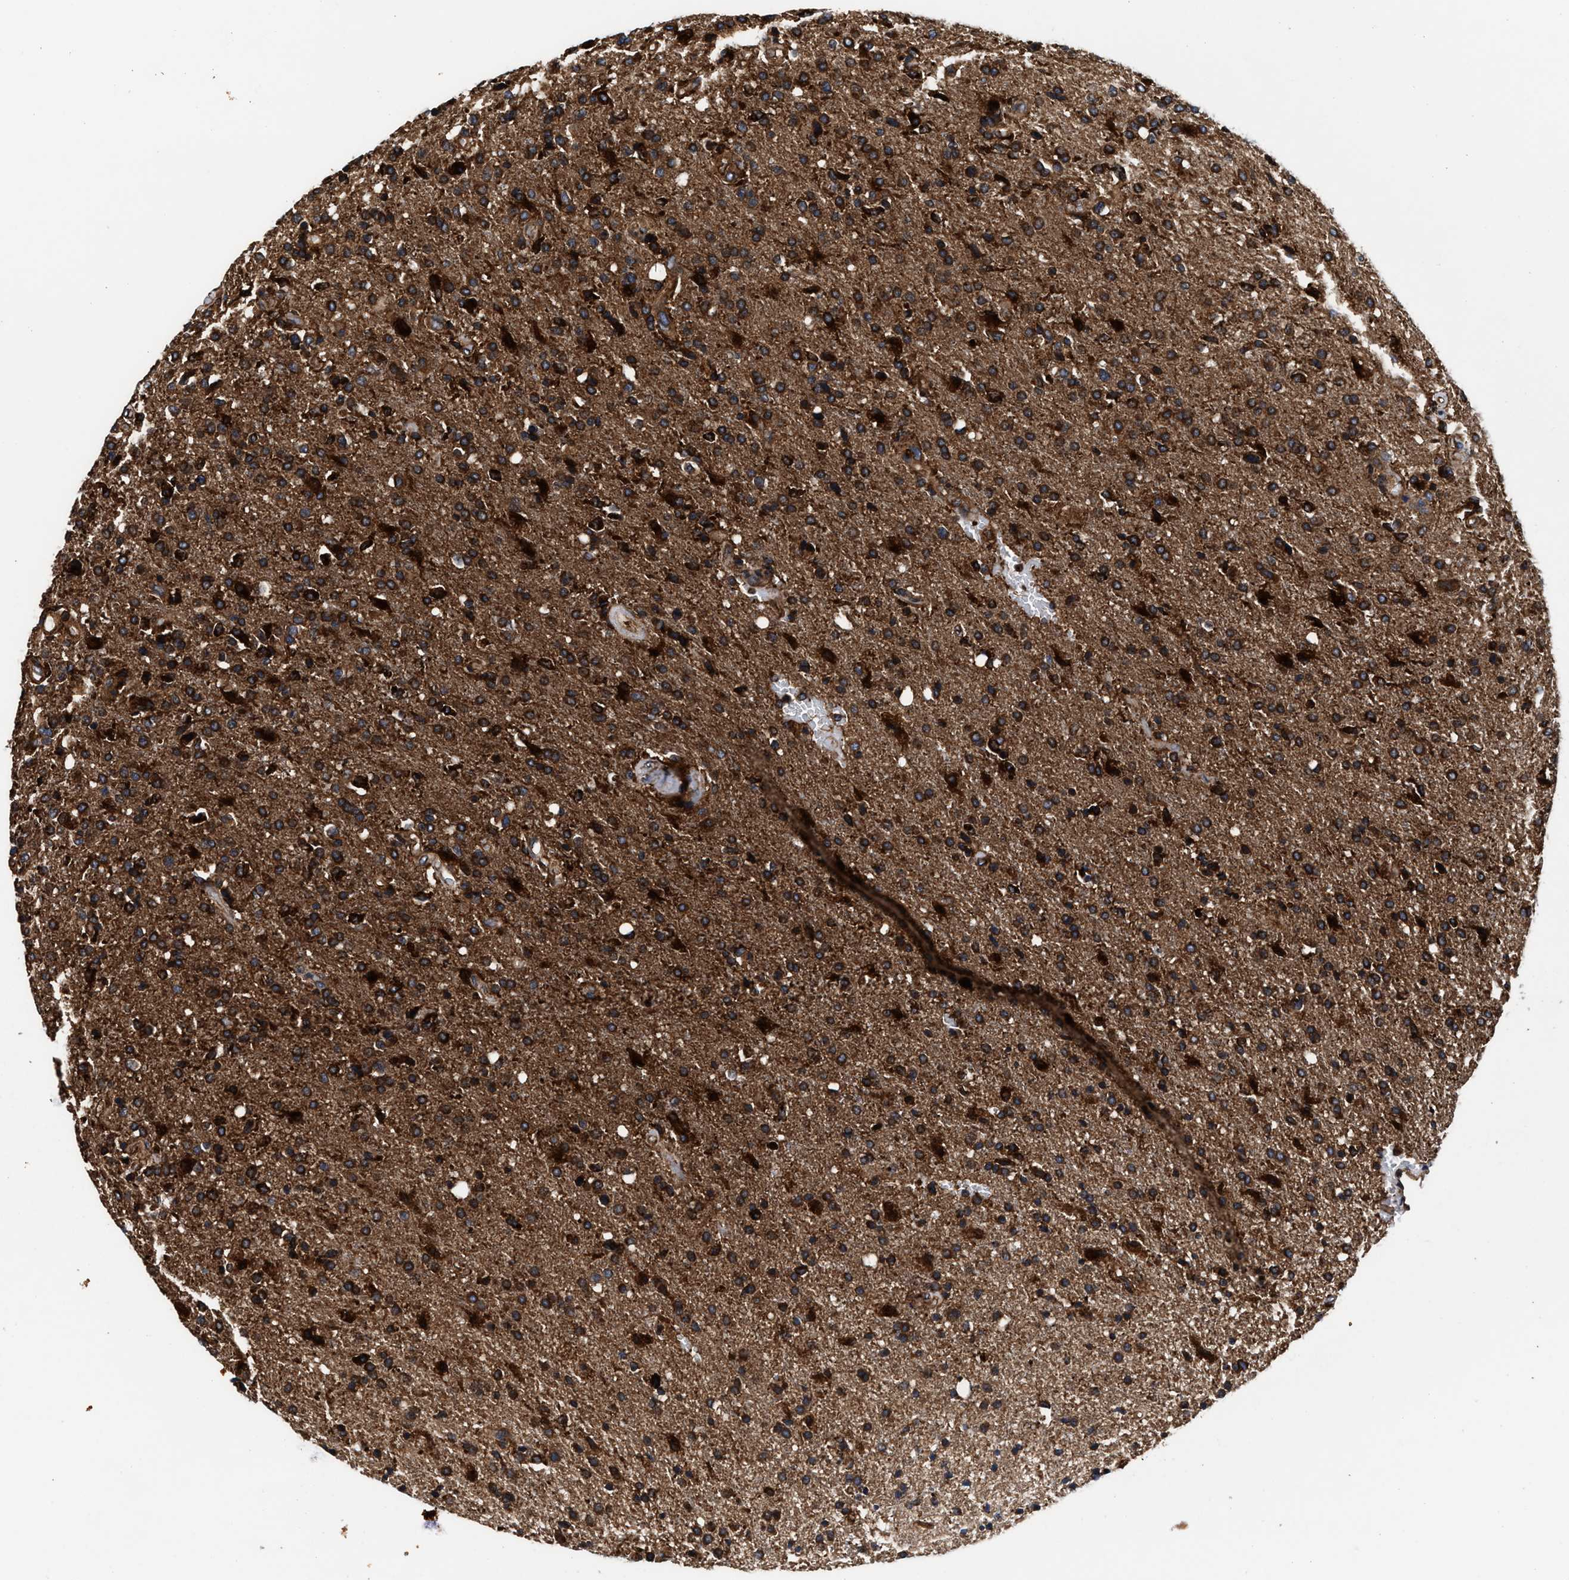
{"staining": {"intensity": "strong", "quantity": ">75%", "location": "cytoplasmic/membranous"}, "tissue": "glioma", "cell_type": "Tumor cells", "image_type": "cancer", "snomed": [{"axis": "morphology", "description": "Glioma, malignant, High grade"}, {"axis": "topography", "description": "Brain"}], "caption": "Immunohistochemical staining of glioma exhibits high levels of strong cytoplasmic/membranous protein expression in approximately >75% of tumor cells.", "gene": "KYAT1", "patient": {"sex": "male", "age": 72}}